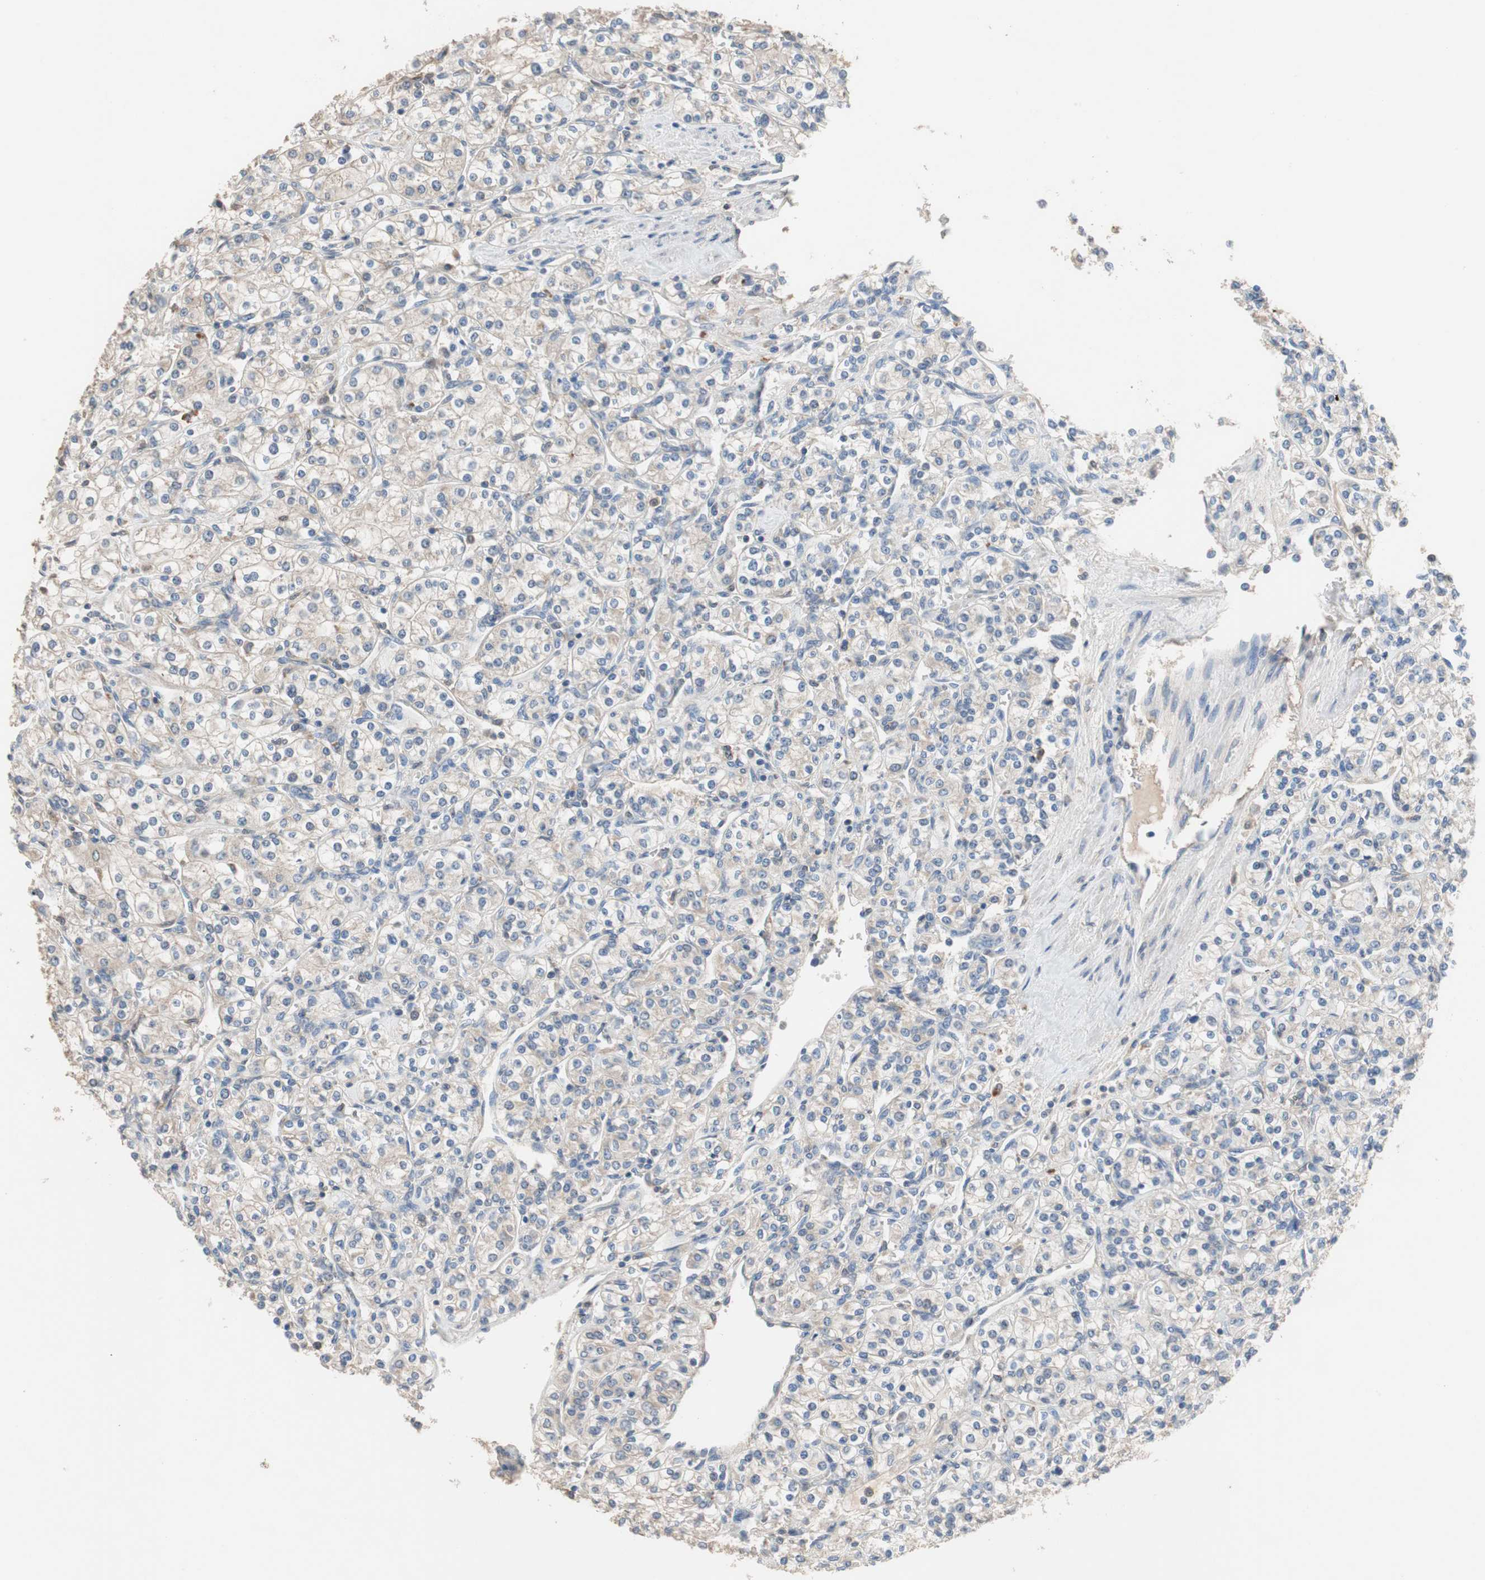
{"staining": {"intensity": "weak", "quantity": "25%-75%", "location": "cytoplasmic/membranous"}, "tissue": "renal cancer", "cell_type": "Tumor cells", "image_type": "cancer", "snomed": [{"axis": "morphology", "description": "Adenocarcinoma, NOS"}, {"axis": "topography", "description": "Kidney"}], "caption": "Human adenocarcinoma (renal) stained with a brown dye displays weak cytoplasmic/membranous positive staining in about 25%-75% of tumor cells.", "gene": "ADAP1", "patient": {"sex": "male", "age": 77}}